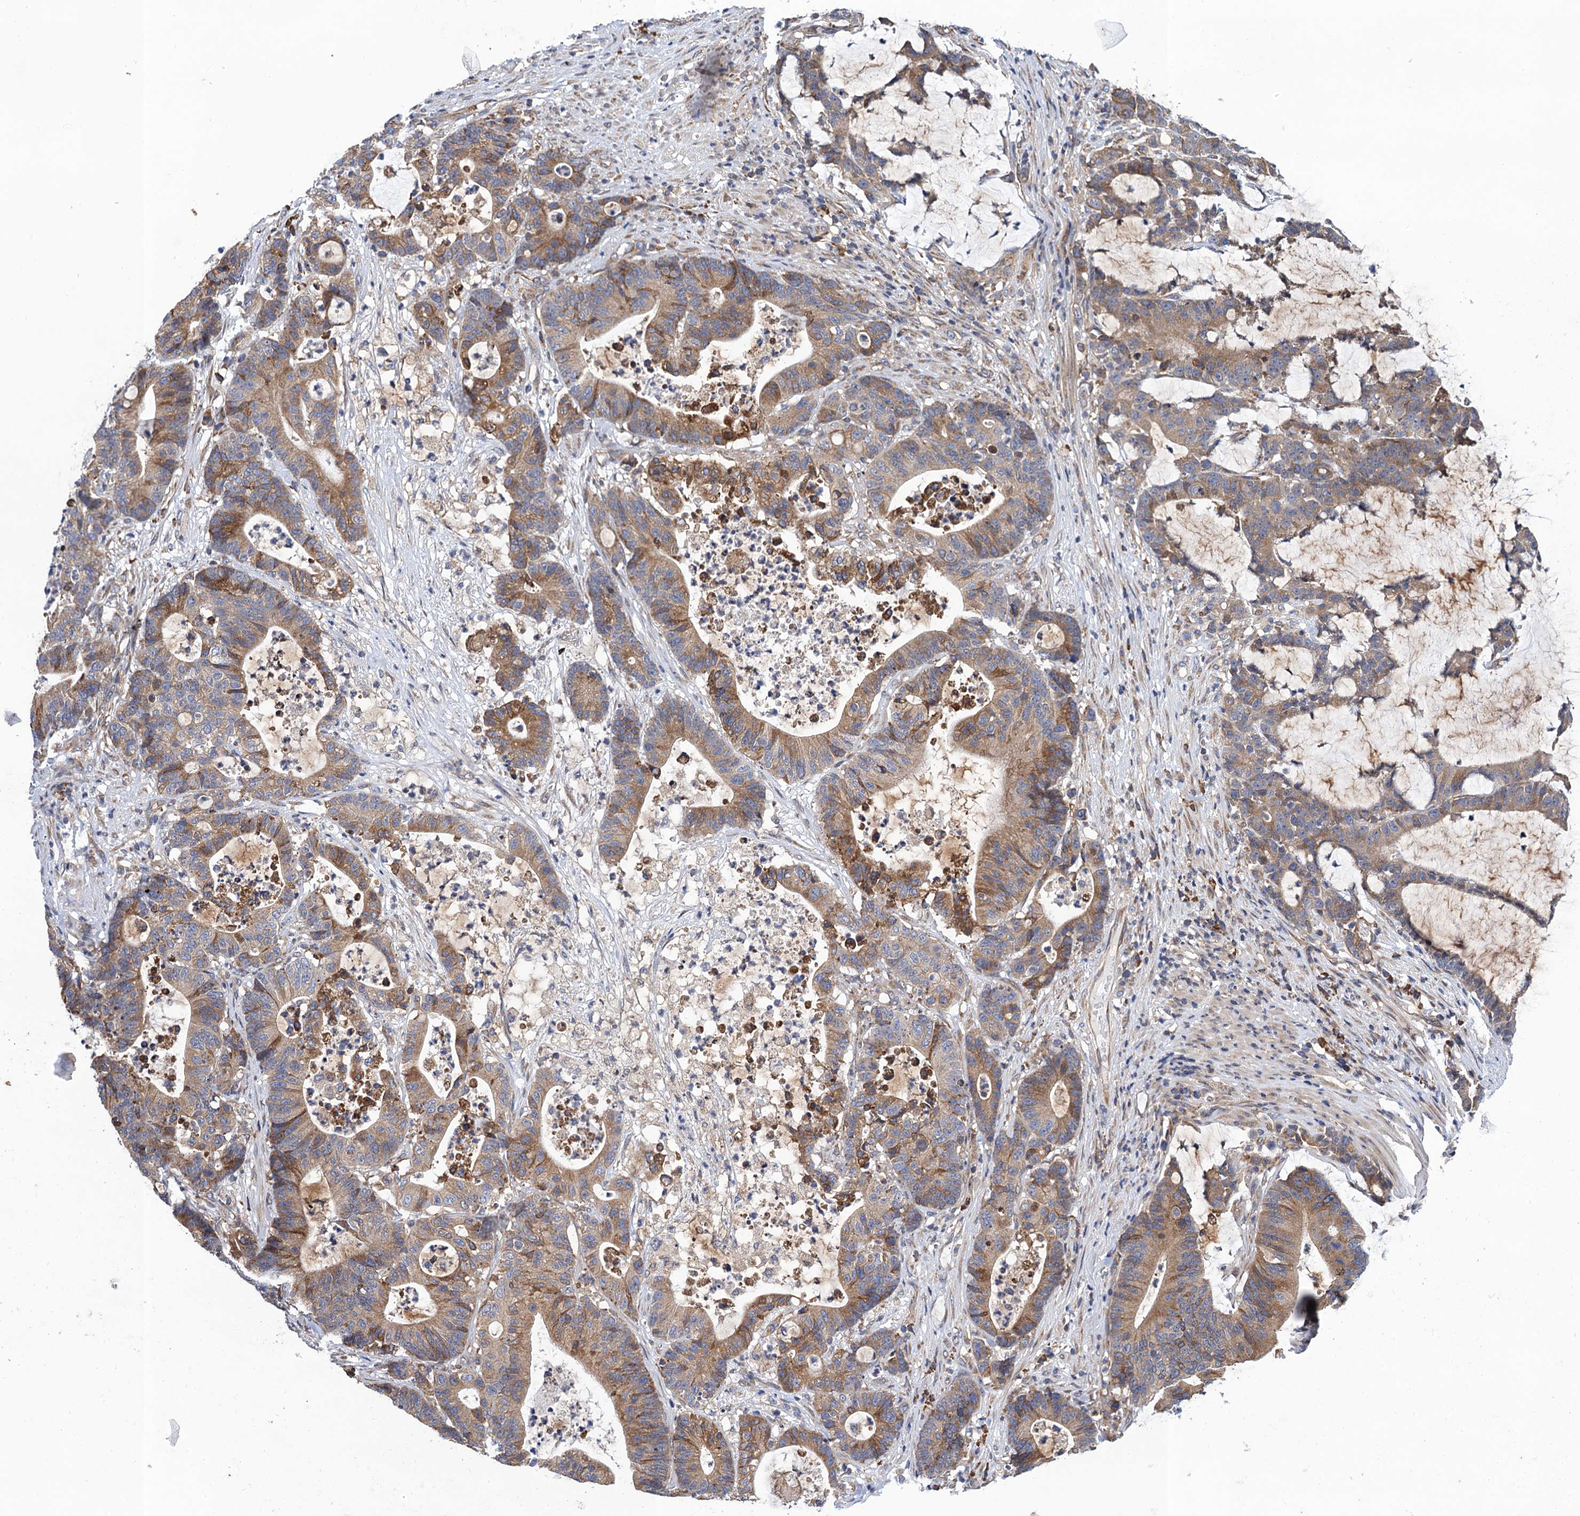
{"staining": {"intensity": "moderate", "quantity": ">75%", "location": "cytoplasmic/membranous"}, "tissue": "colorectal cancer", "cell_type": "Tumor cells", "image_type": "cancer", "snomed": [{"axis": "morphology", "description": "Adenocarcinoma, NOS"}, {"axis": "topography", "description": "Colon"}], "caption": "Tumor cells display medium levels of moderate cytoplasmic/membranous staining in approximately >75% of cells in colorectal cancer.", "gene": "PGLS", "patient": {"sex": "female", "age": 84}}